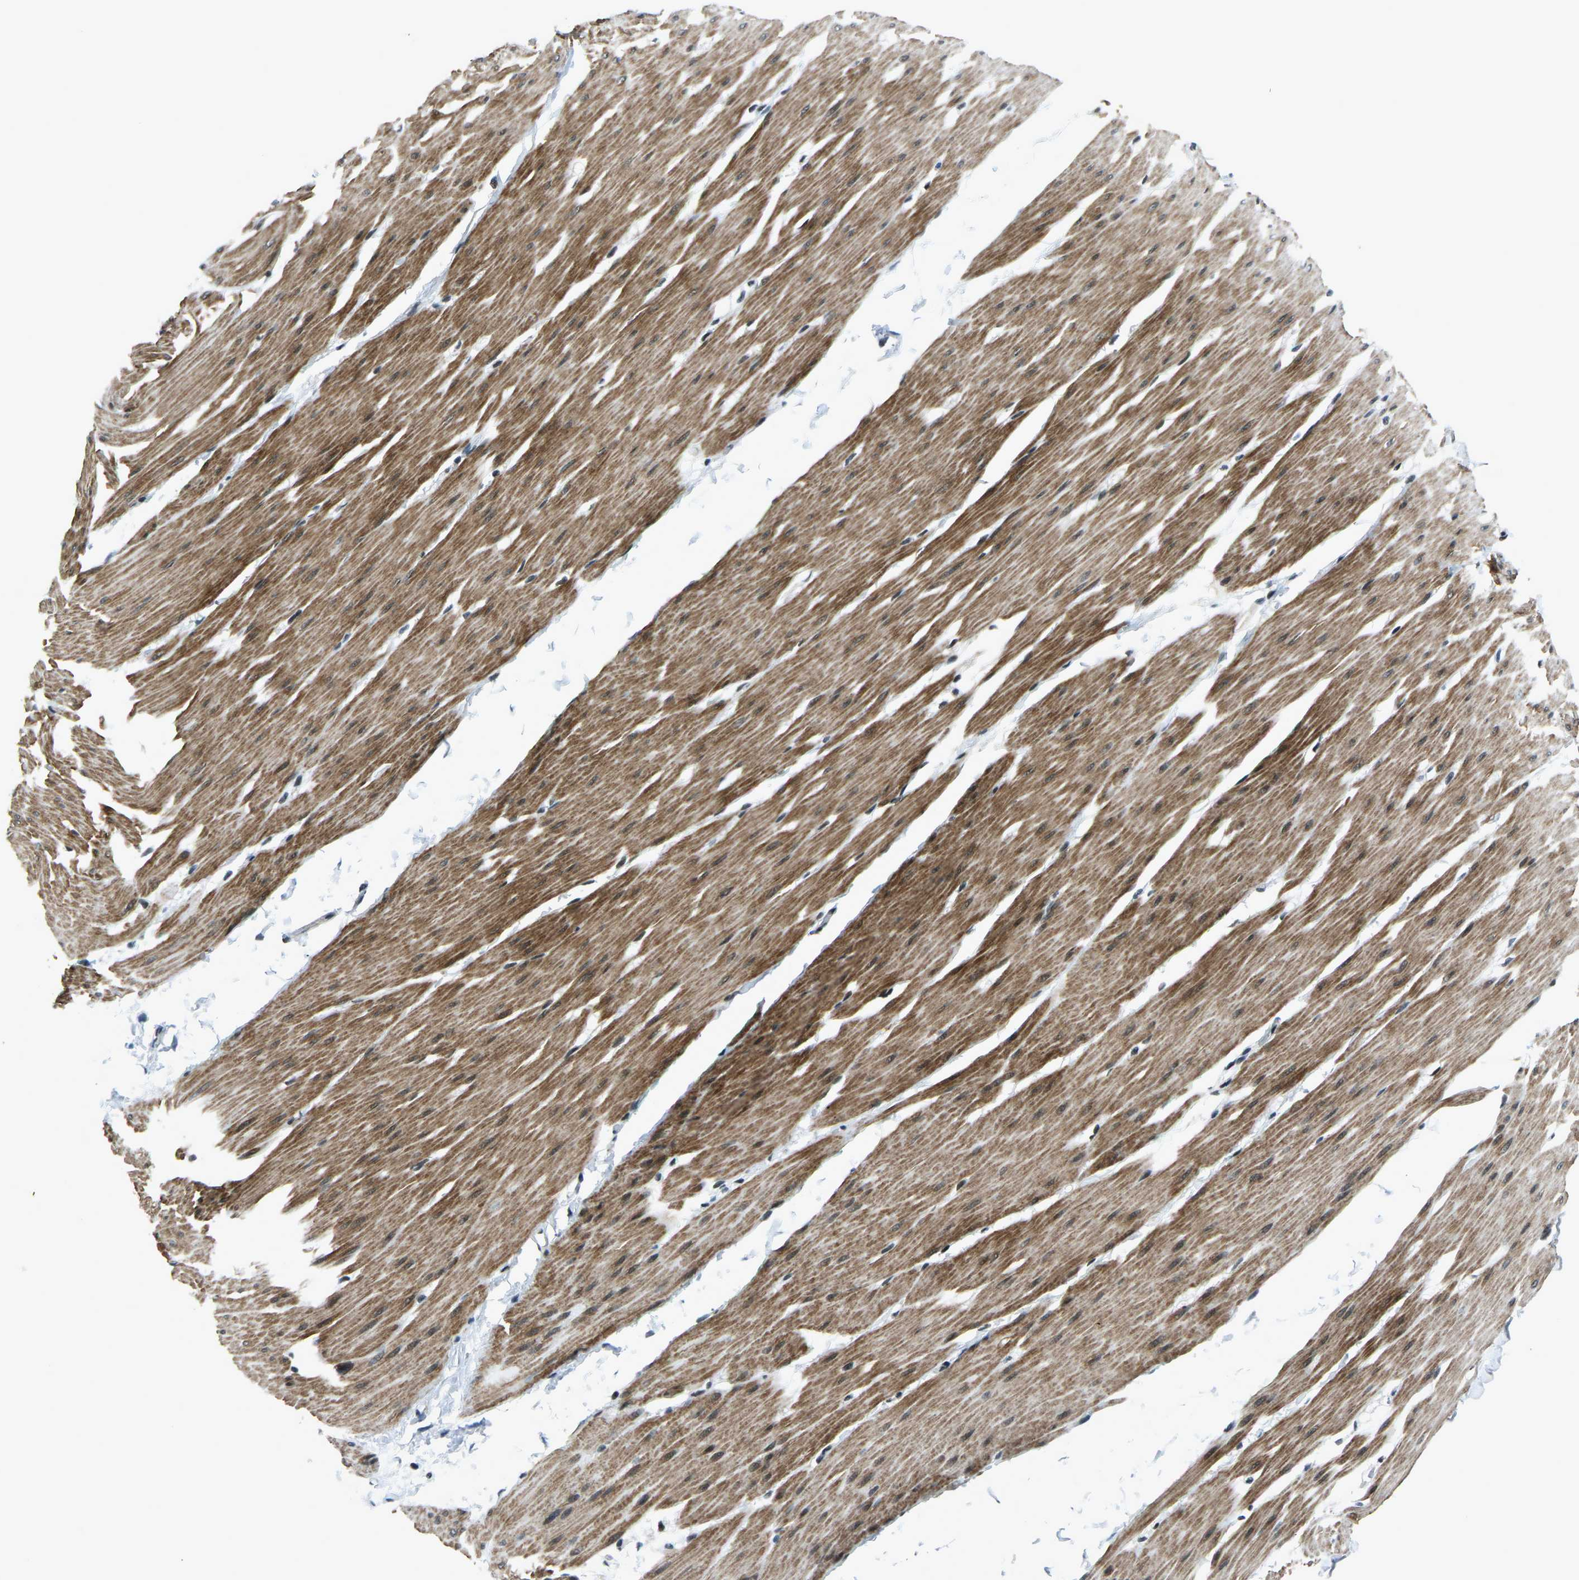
{"staining": {"intensity": "moderate", "quantity": ">75%", "location": "cytoplasmic/membranous"}, "tissue": "smooth muscle", "cell_type": "Smooth muscle cells", "image_type": "normal", "snomed": [{"axis": "morphology", "description": "Normal tissue, NOS"}, {"axis": "topography", "description": "Smooth muscle"}, {"axis": "topography", "description": "Colon"}], "caption": "IHC (DAB (3,3'-diaminobenzidine)) staining of normal human smooth muscle reveals moderate cytoplasmic/membranous protein staining in about >75% of smooth muscle cells. The protein of interest is shown in brown color, while the nuclei are stained blue.", "gene": "PRCC", "patient": {"sex": "male", "age": 67}}